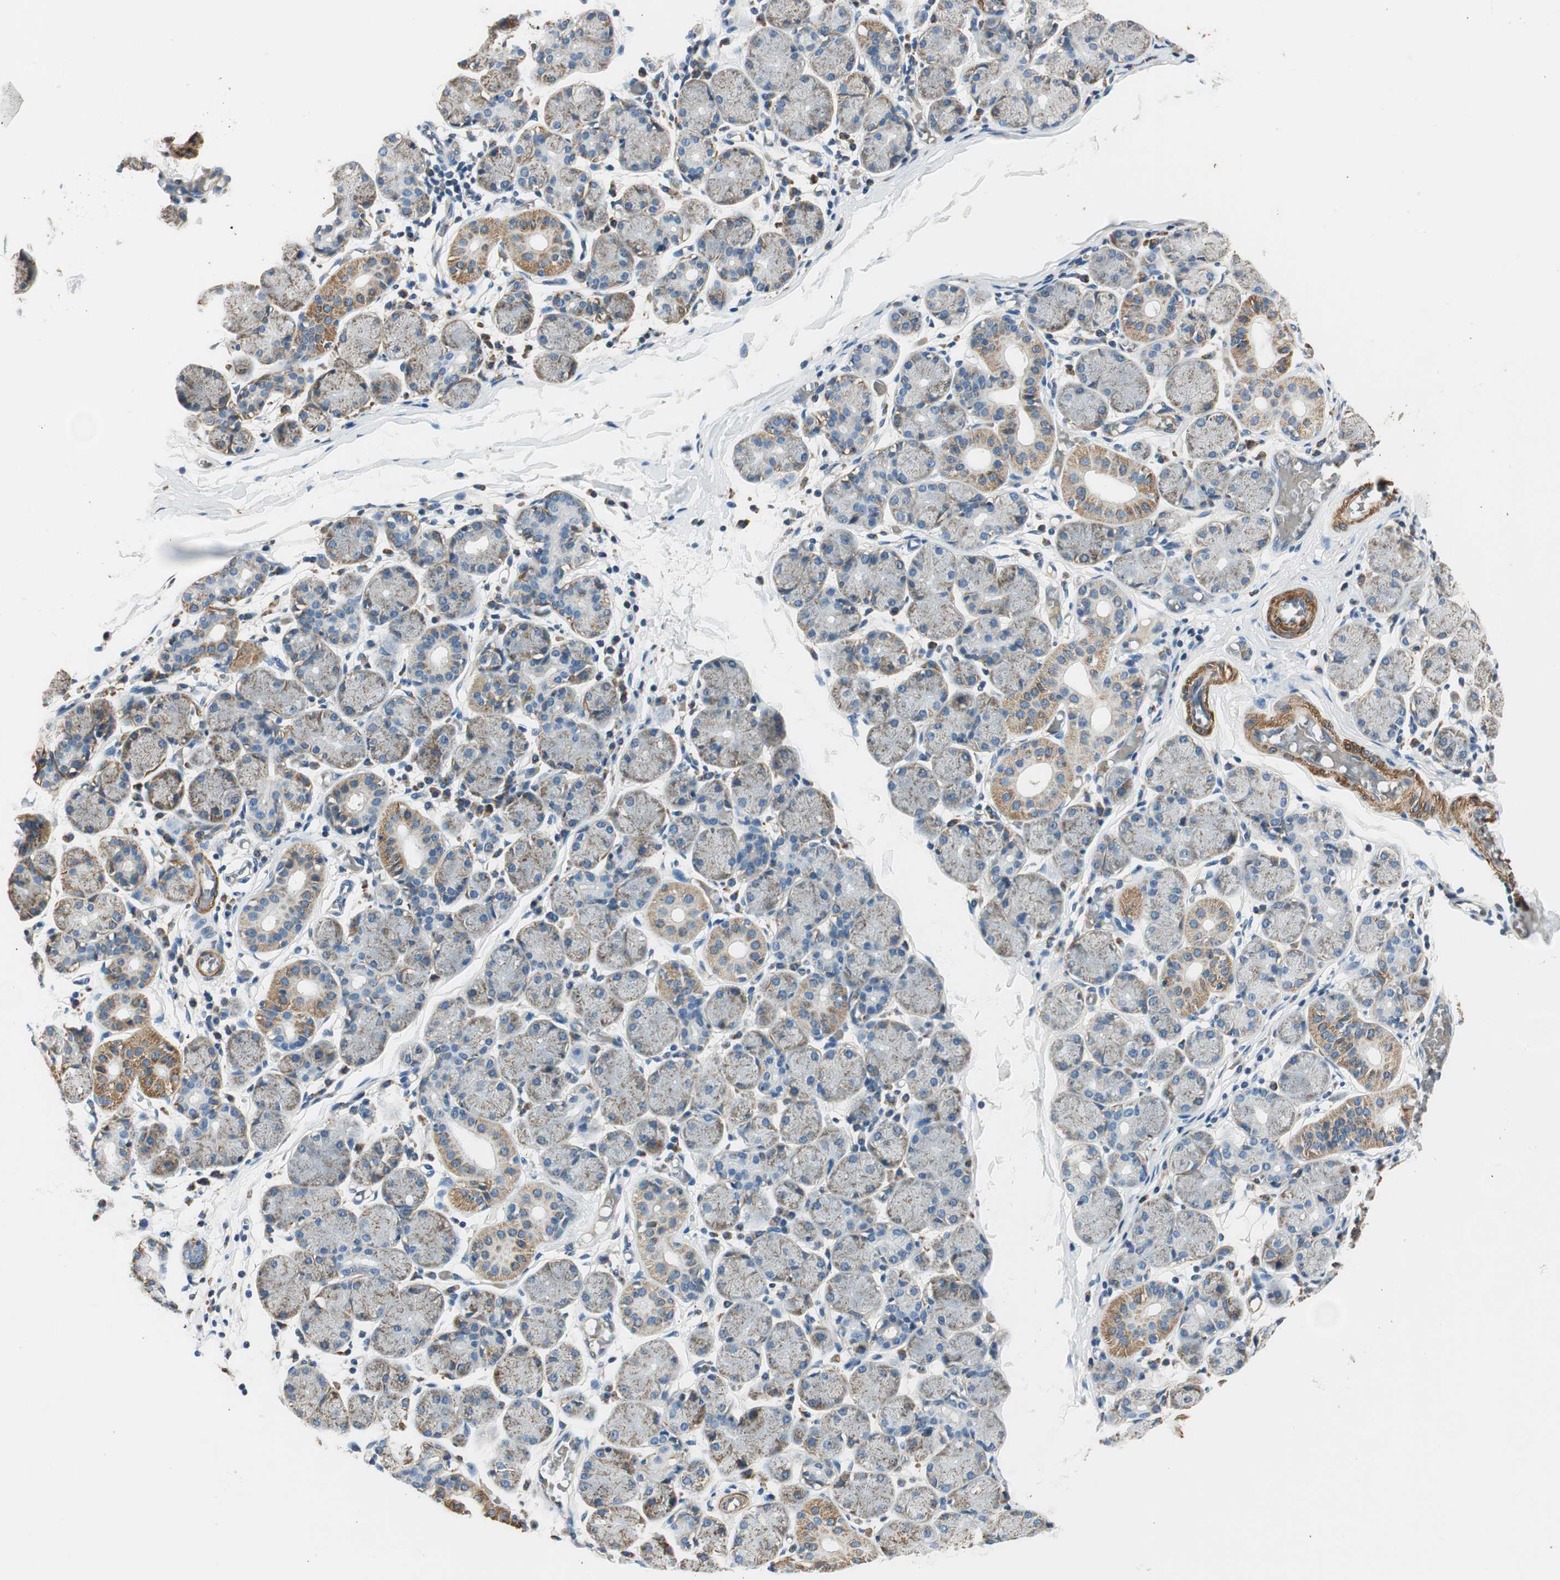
{"staining": {"intensity": "moderate", "quantity": "25%-75%", "location": "cytoplasmic/membranous"}, "tissue": "salivary gland", "cell_type": "Glandular cells", "image_type": "normal", "snomed": [{"axis": "morphology", "description": "Normal tissue, NOS"}, {"axis": "topography", "description": "Salivary gland"}], "caption": "IHC staining of normal salivary gland, which shows medium levels of moderate cytoplasmic/membranous staining in approximately 25%-75% of glandular cells indicating moderate cytoplasmic/membranous protein staining. The staining was performed using DAB (3,3'-diaminobenzidine) (brown) for protein detection and nuclei were counterstained in hematoxylin (blue).", "gene": "RORB", "patient": {"sex": "female", "age": 24}}